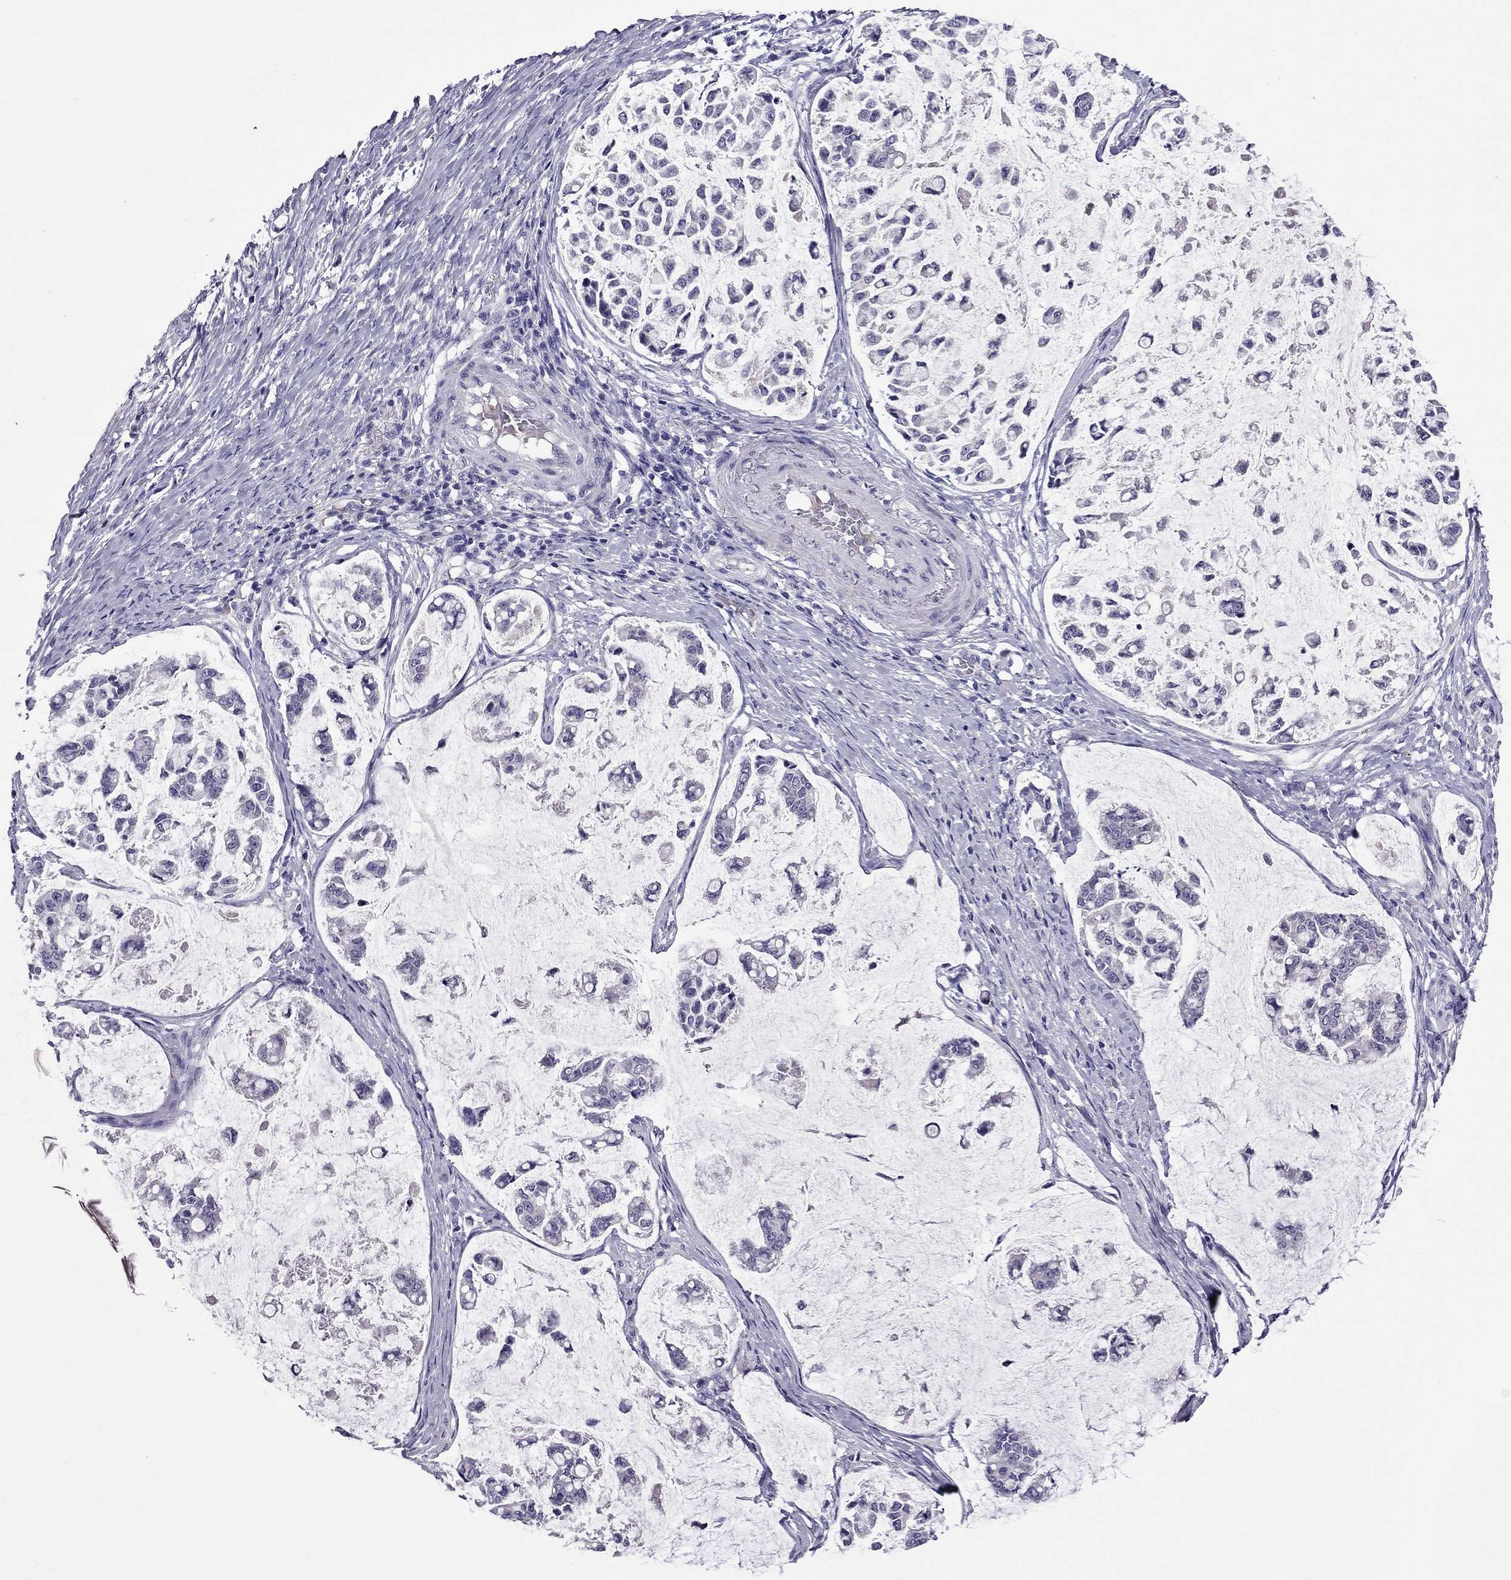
{"staining": {"intensity": "negative", "quantity": "none", "location": "none"}, "tissue": "stomach cancer", "cell_type": "Tumor cells", "image_type": "cancer", "snomed": [{"axis": "morphology", "description": "Adenocarcinoma, NOS"}, {"axis": "topography", "description": "Stomach"}], "caption": "A histopathology image of adenocarcinoma (stomach) stained for a protein displays no brown staining in tumor cells.", "gene": "MYBPH", "patient": {"sex": "male", "age": 82}}